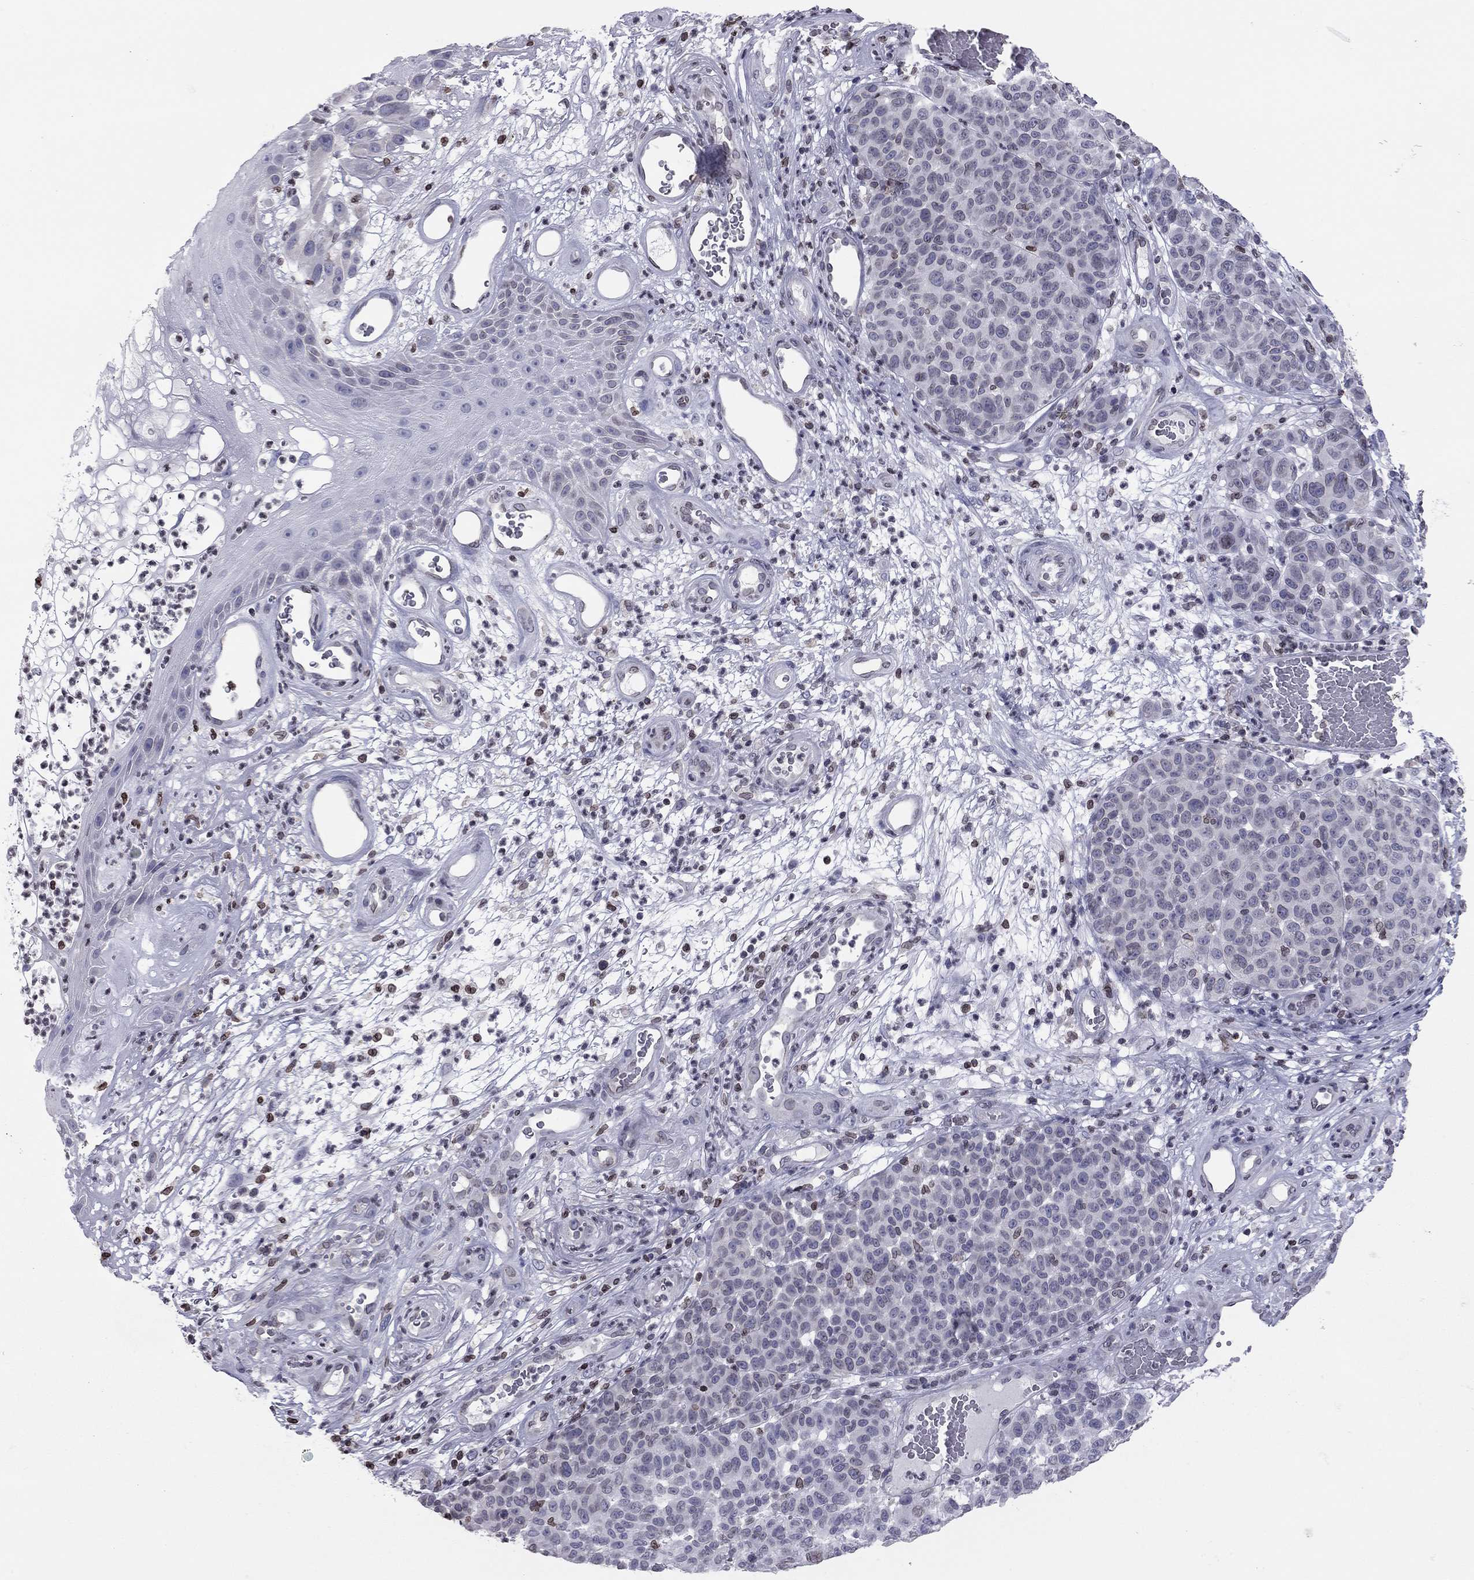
{"staining": {"intensity": "negative", "quantity": "none", "location": "none"}, "tissue": "melanoma", "cell_type": "Tumor cells", "image_type": "cancer", "snomed": [{"axis": "morphology", "description": "Malignant melanoma, NOS"}, {"axis": "topography", "description": "Skin"}], "caption": "This image is of malignant melanoma stained with immunohistochemistry (IHC) to label a protein in brown with the nuclei are counter-stained blue. There is no staining in tumor cells.", "gene": "ESPL1", "patient": {"sex": "male", "age": 59}}